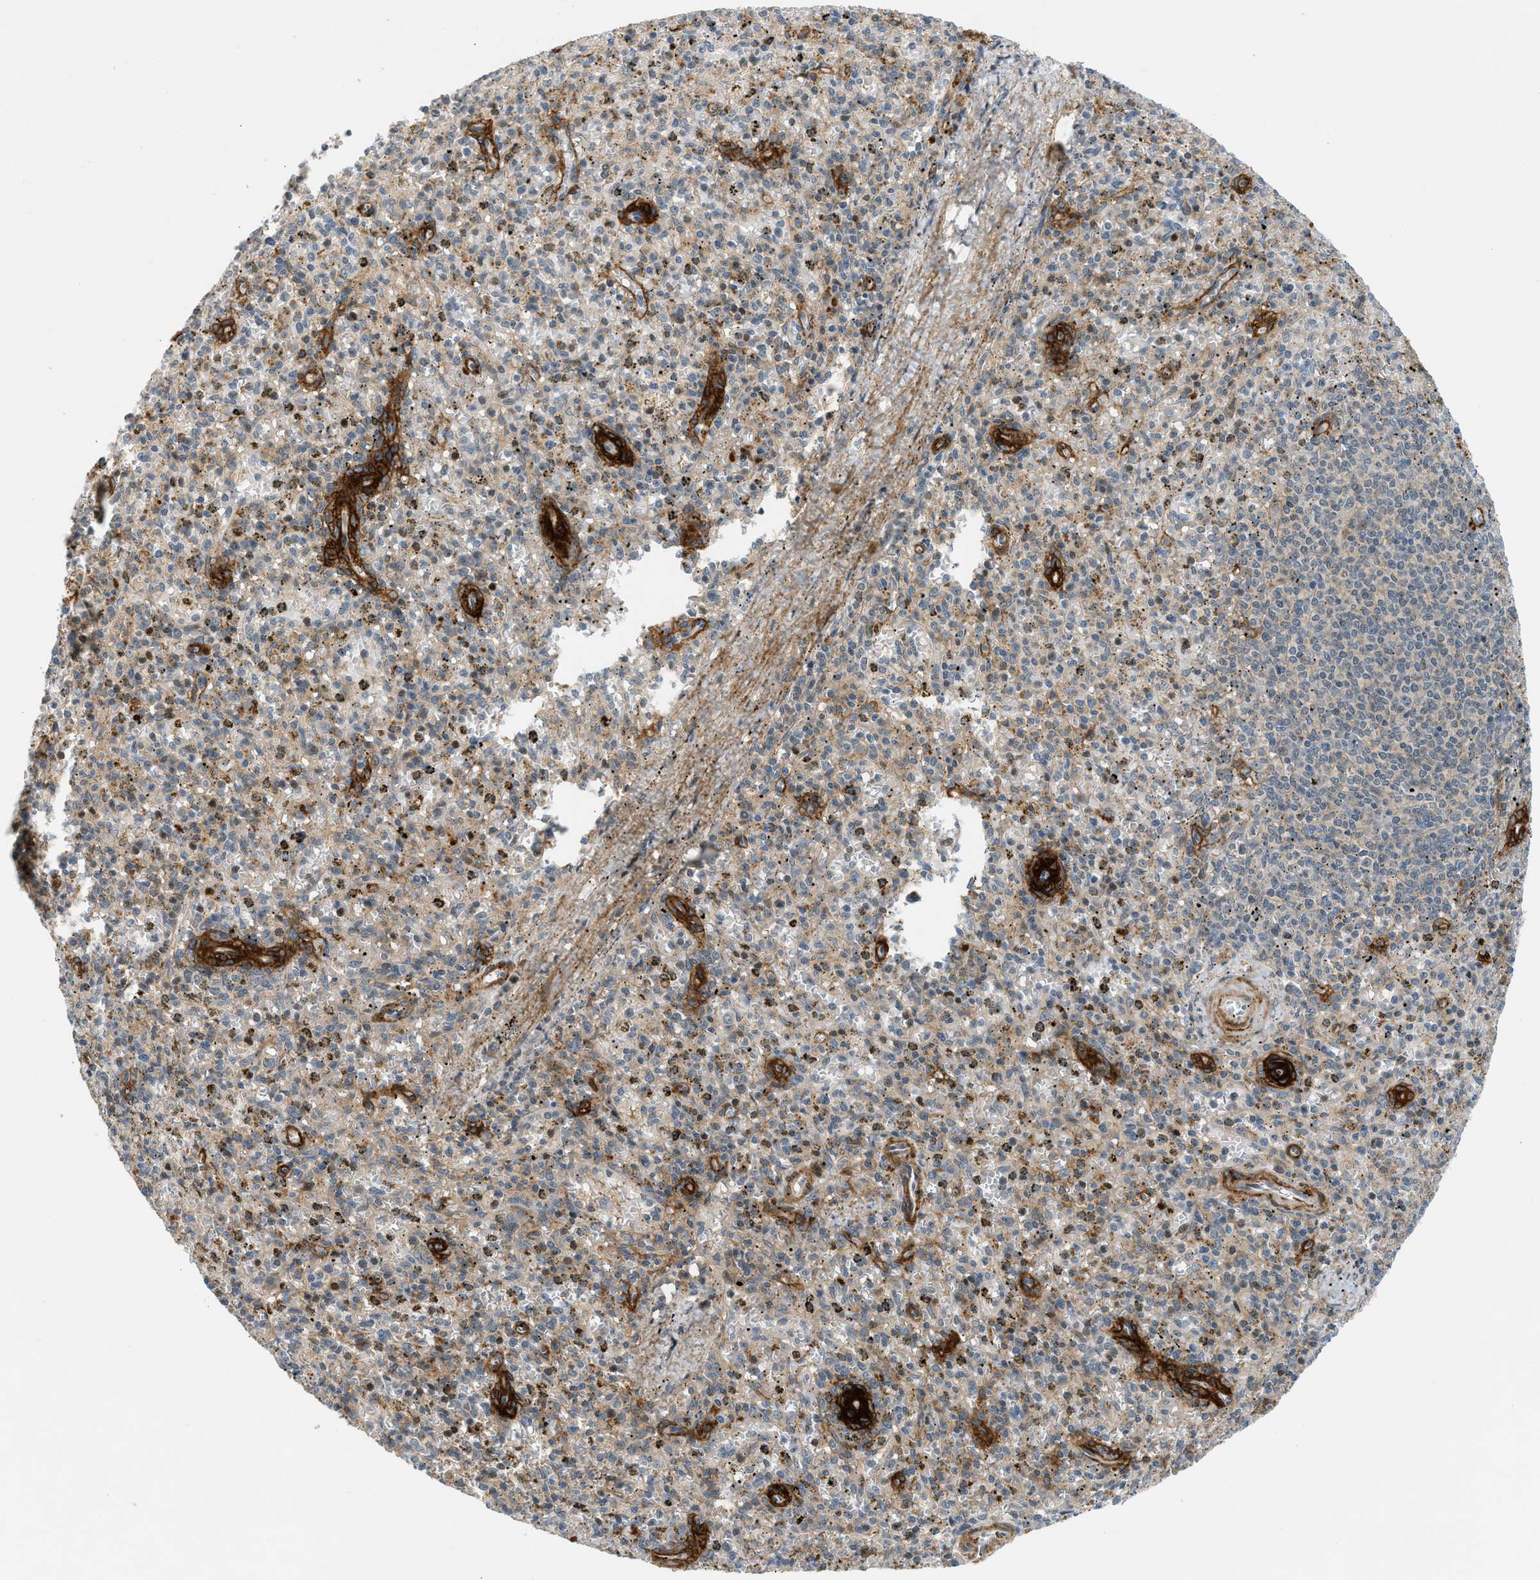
{"staining": {"intensity": "weak", "quantity": "<25%", "location": "cytoplasmic/membranous"}, "tissue": "spleen", "cell_type": "Cells in red pulp", "image_type": "normal", "snomed": [{"axis": "morphology", "description": "Normal tissue, NOS"}, {"axis": "topography", "description": "Spleen"}], "caption": "Photomicrograph shows no significant protein expression in cells in red pulp of benign spleen.", "gene": "EDNRA", "patient": {"sex": "male", "age": 72}}